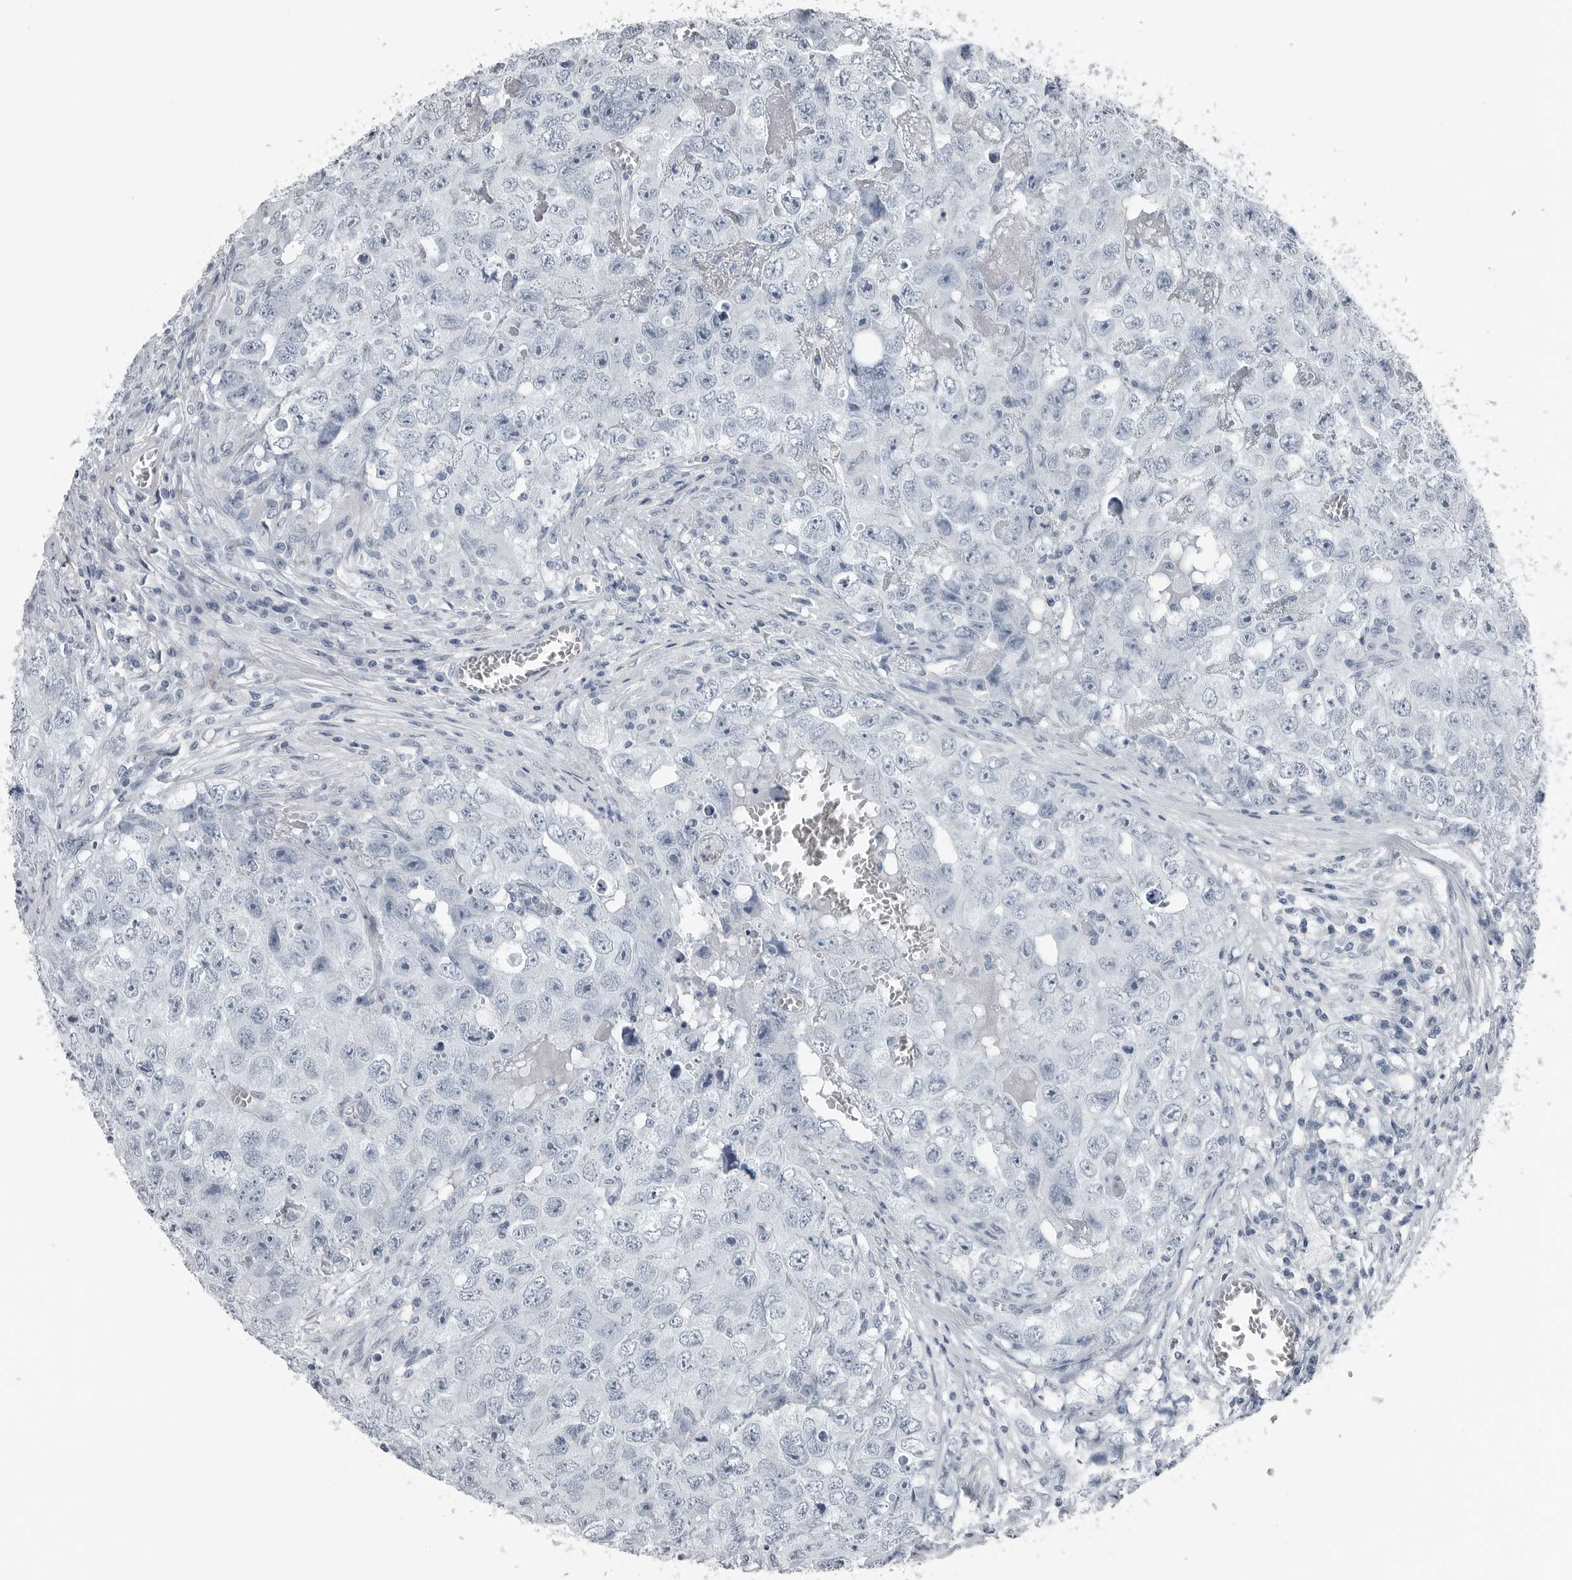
{"staining": {"intensity": "negative", "quantity": "none", "location": "none"}, "tissue": "testis cancer", "cell_type": "Tumor cells", "image_type": "cancer", "snomed": [{"axis": "morphology", "description": "Seminoma, NOS"}, {"axis": "morphology", "description": "Carcinoma, Embryonal, NOS"}, {"axis": "topography", "description": "Testis"}], "caption": "Tumor cells show no significant expression in testis cancer (seminoma).", "gene": "SPINK1", "patient": {"sex": "male", "age": 43}}